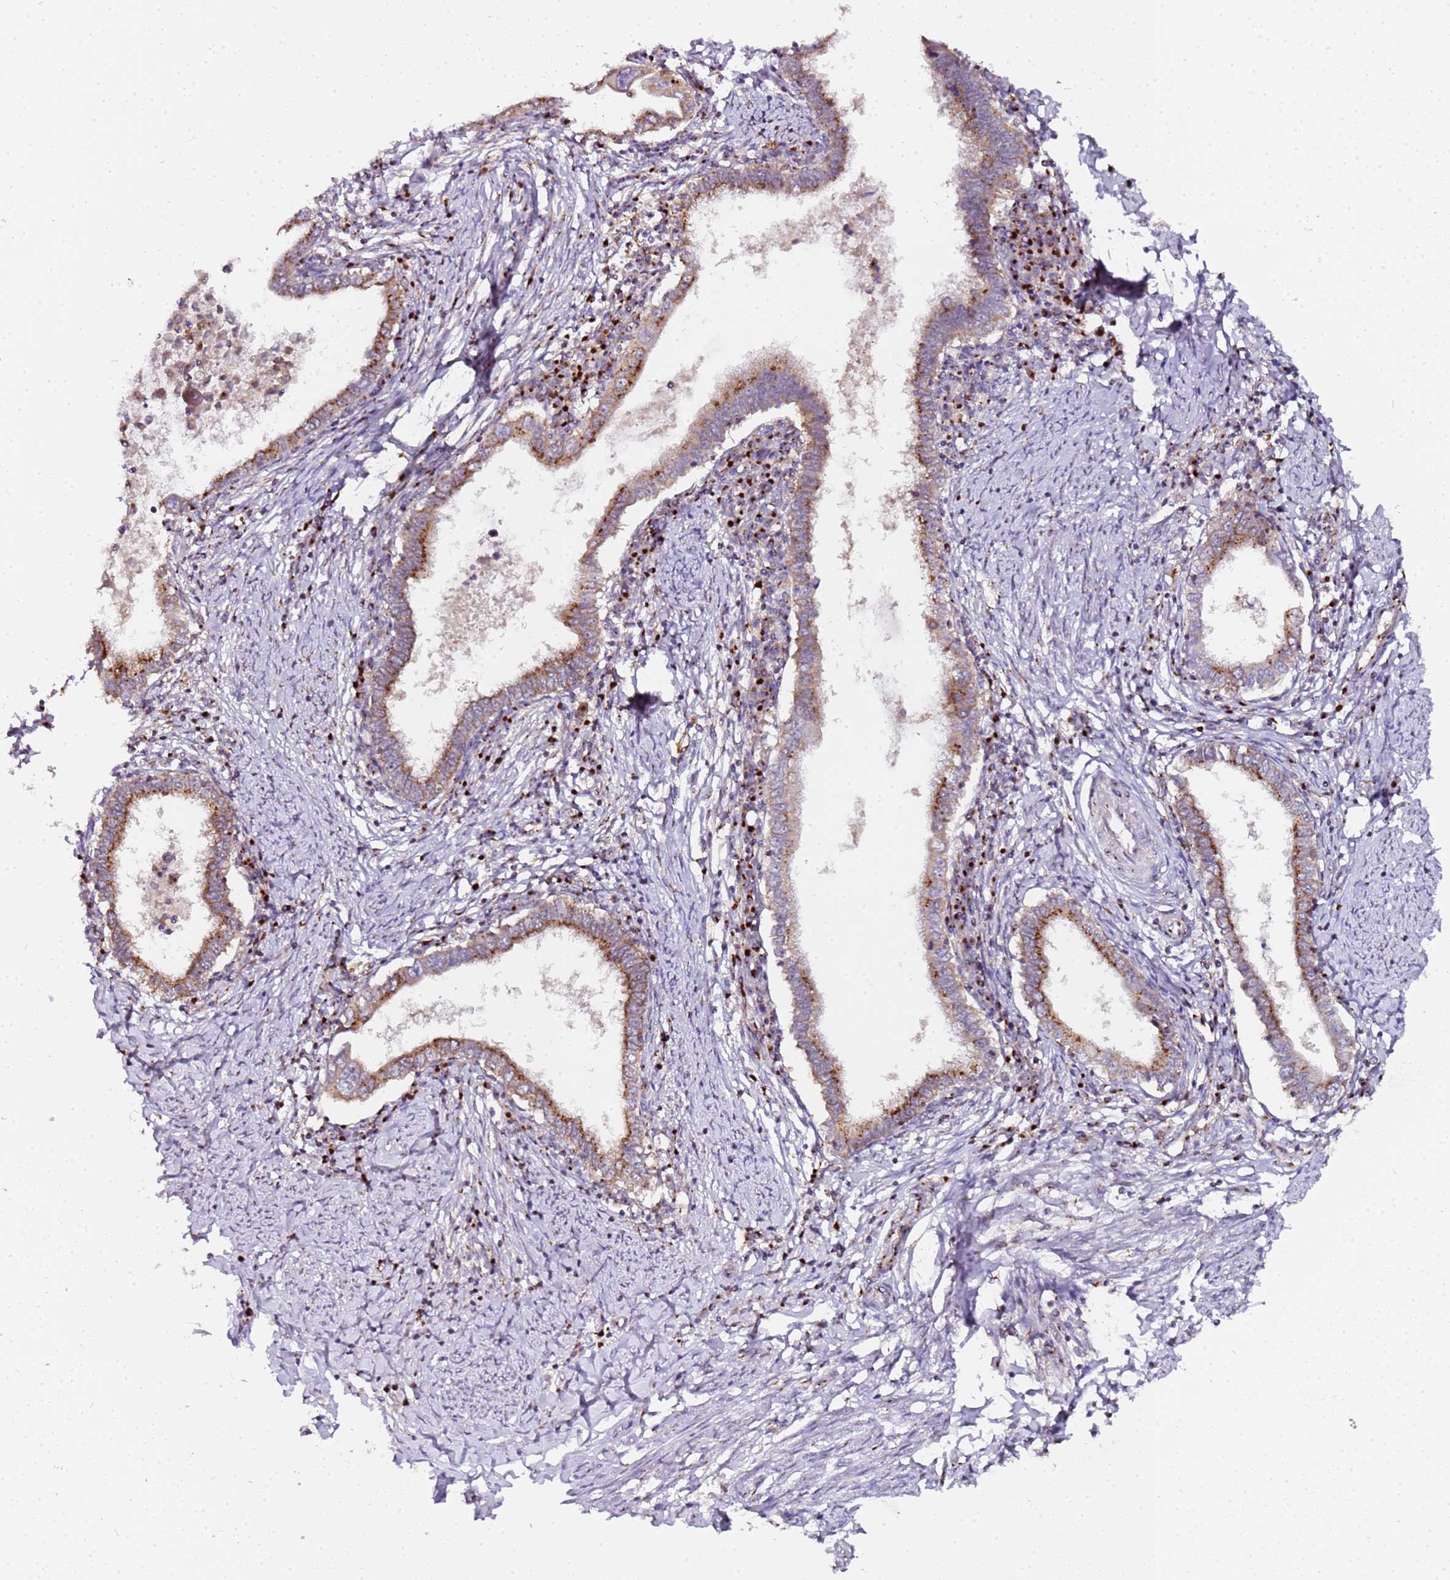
{"staining": {"intensity": "moderate", "quantity": ">75%", "location": "cytoplasmic/membranous"}, "tissue": "cervical cancer", "cell_type": "Tumor cells", "image_type": "cancer", "snomed": [{"axis": "morphology", "description": "Adenocarcinoma, NOS"}, {"axis": "topography", "description": "Cervix"}], "caption": "Immunohistochemistry (DAB) staining of human cervical adenocarcinoma reveals moderate cytoplasmic/membranous protein positivity in about >75% of tumor cells. Immunohistochemistry (ihc) stains the protein of interest in brown and the nuclei are stained blue.", "gene": "MRPL49", "patient": {"sex": "female", "age": 36}}